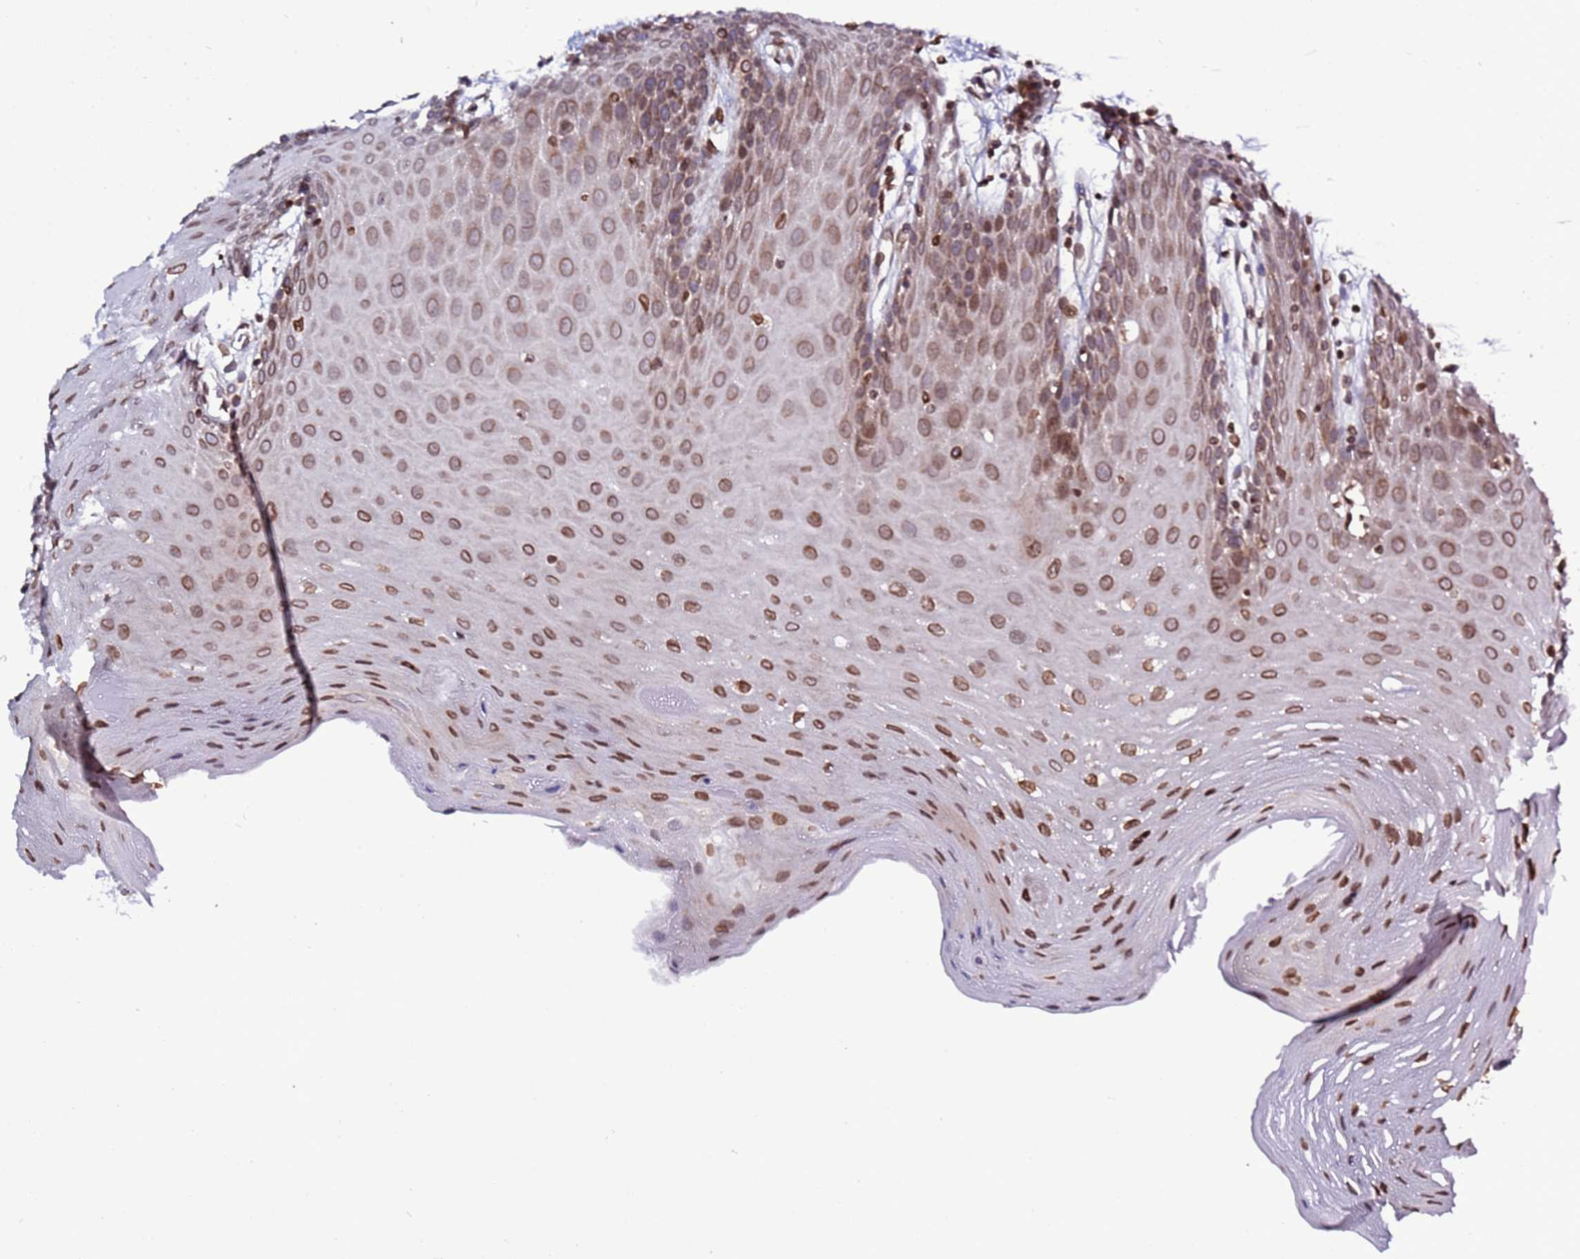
{"staining": {"intensity": "moderate", "quantity": ">75%", "location": "cytoplasmic/membranous,nuclear"}, "tissue": "oral mucosa", "cell_type": "Squamous epithelial cells", "image_type": "normal", "snomed": [{"axis": "morphology", "description": "Normal tissue, NOS"}, {"axis": "topography", "description": "Skeletal muscle"}, {"axis": "topography", "description": "Oral tissue"}, {"axis": "topography", "description": "Salivary gland"}, {"axis": "topography", "description": "Peripheral nerve tissue"}], "caption": "Immunohistochemistry (IHC) (DAB) staining of normal oral mucosa shows moderate cytoplasmic/membranous,nuclear protein expression in approximately >75% of squamous epithelial cells.", "gene": "TOR1AIP1", "patient": {"sex": "male", "age": 54}}